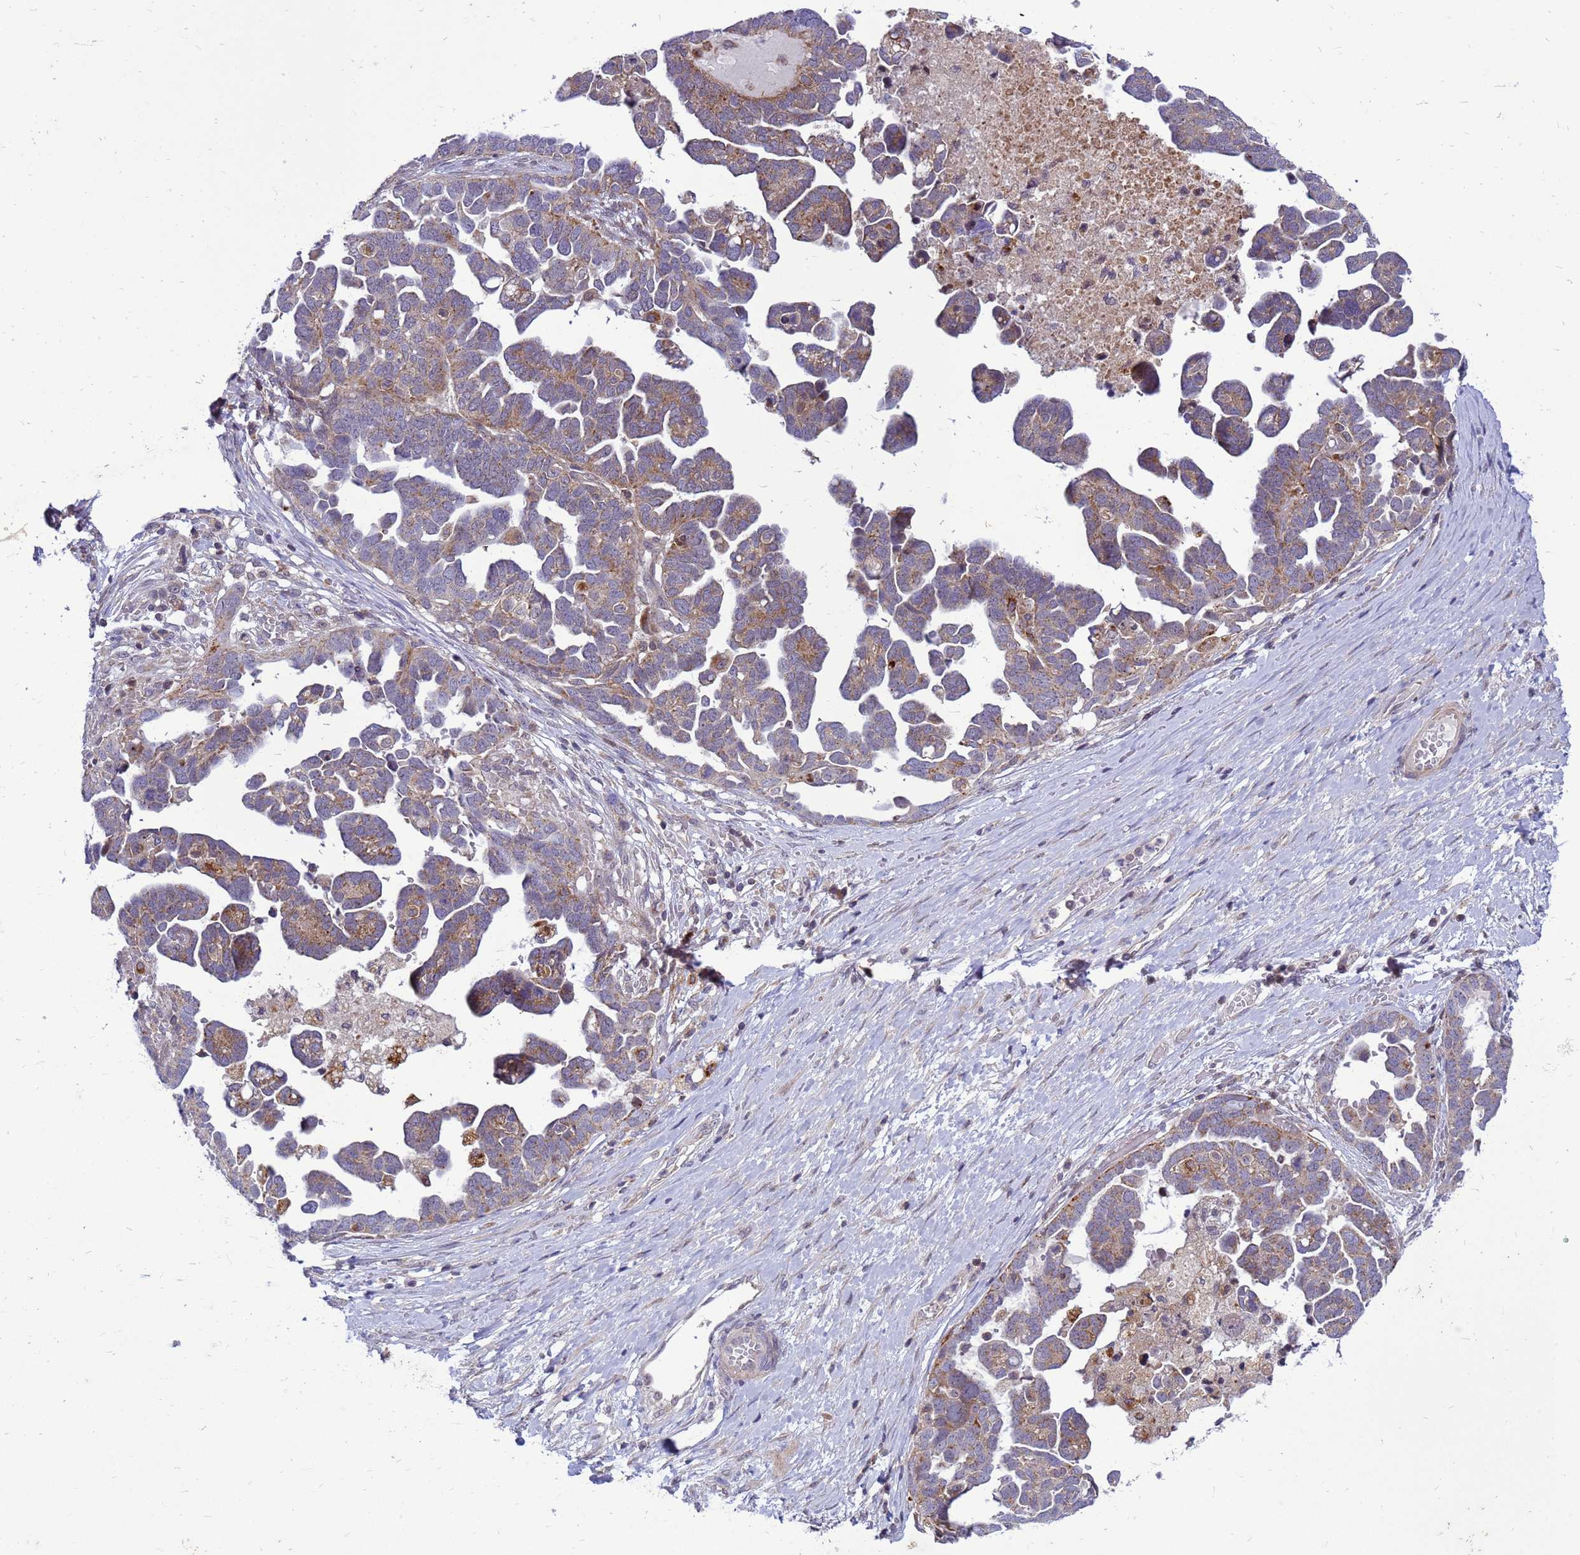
{"staining": {"intensity": "moderate", "quantity": "25%-75%", "location": "cytoplasmic/membranous"}, "tissue": "ovarian cancer", "cell_type": "Tumor cells", "image_type": "cancer", "snomed": [{"axis": "morphology", "description": "Cystadenocarcinoma, serous, NOS"}, {"axis": "topography", "description": "Ovary"}], "caption": "A brown stain labels moderate cytoplasmic/membranous staining of a protein in human serous cystadenocarcinoma (ovarian) tumor cells.", "gene": "C12orf43", "patient": {"sex": "female", "age": 54}}